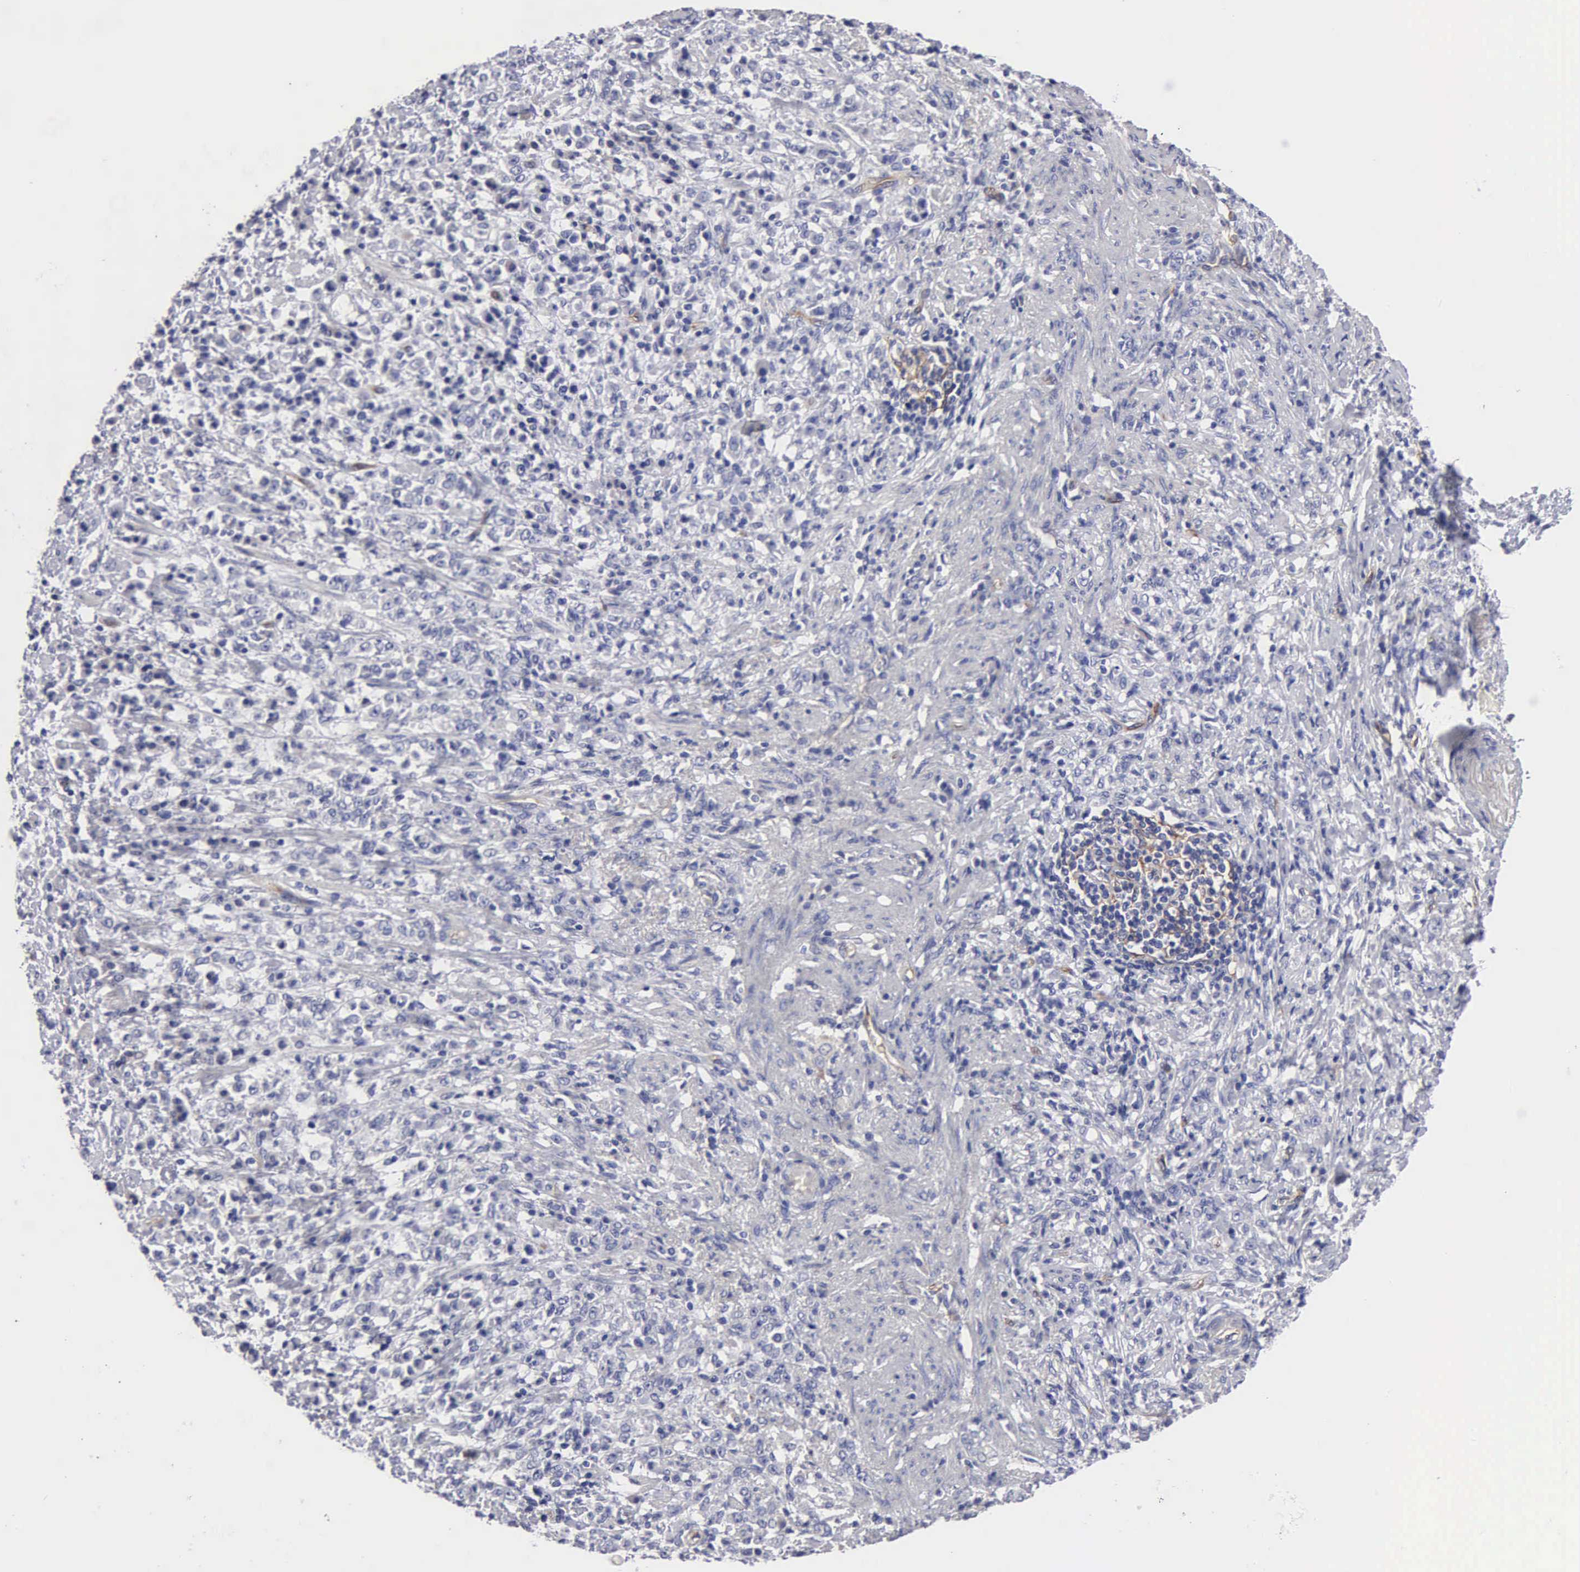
{"staining": {"intensity": "negative", "quantity": "none", "location": "none"}, "tissue": "stomach cancer", "cell_type": "Tumor cells", "image_type": "cancer", "snomed": [{"axis": "morphology", "description": "Adenocarcinoma, NOS"}, {"axis": "topography", "description": "Stomach, lower"}], "caption": "Immunohistochemical staining of human stomach cancer exhibits no significant staining in tumor cells. (Stains: DAB IHC with hematoxylin counter stain, Microscopy: brightfield microscopy at high magnification).", "gene": "RDX", "patient": {"sex": "male", "age": 88}}